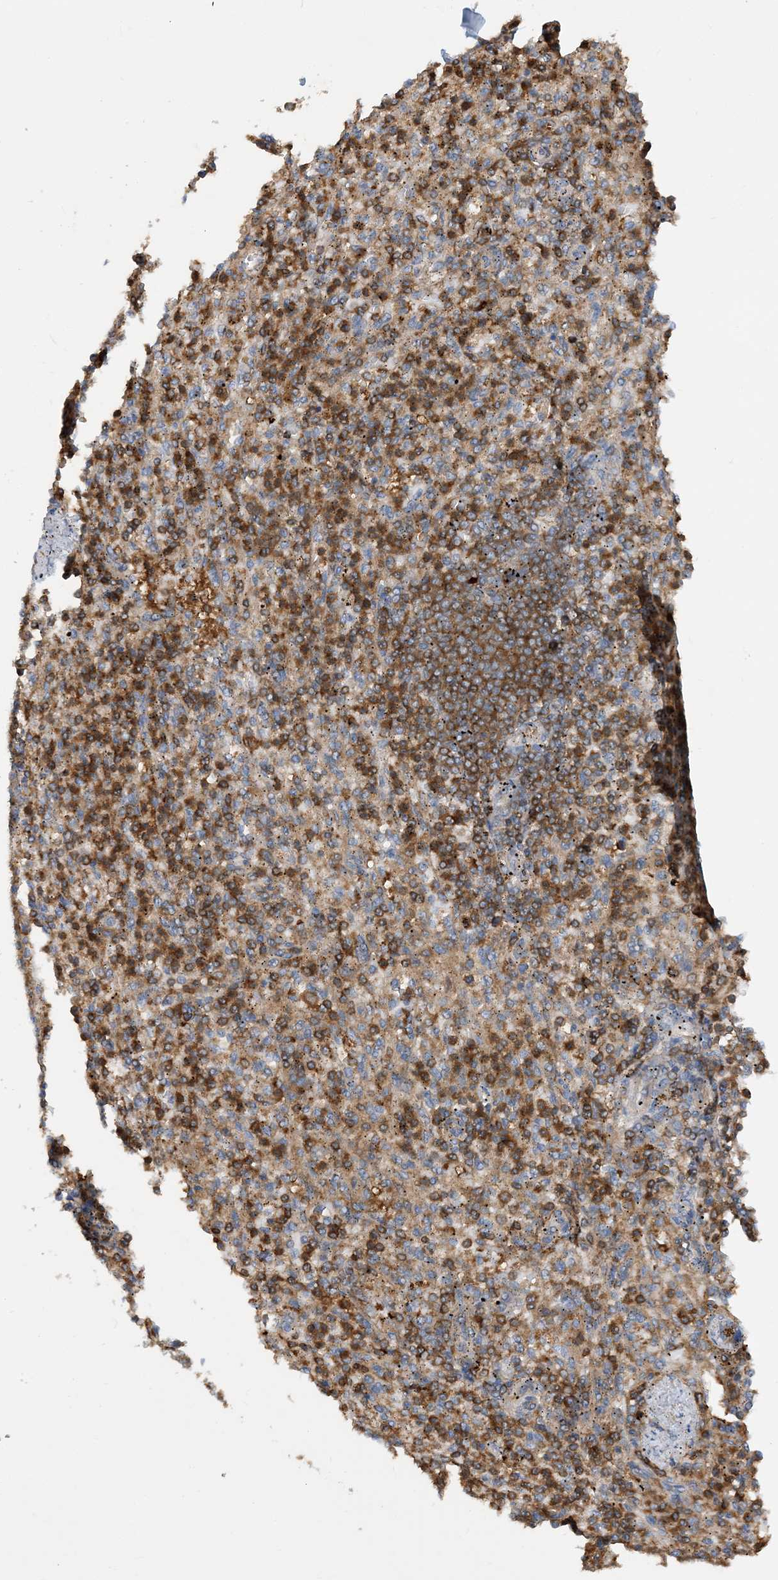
{"staining": {"intensity": "moderate", "quantity": "25%-75%", "location": "cytoplasmic/membranous"}, "tissue": "spleen", "cell_type": "Cells in red pulp", "image_type": "normal", "snomed": [{"axis": "morphology", "description": "Normal tissue, NOS"}, {"axis": "topography", "description": "Spleen"}], "caption": "Cells in red pulp demonstrate moderate cytoplasmic/membranous positivity in approximately 25%-75% of cells in unremarkable spleen.", "gene": "SFMBT2", "patient": {"sex": "female", "age": 74}}